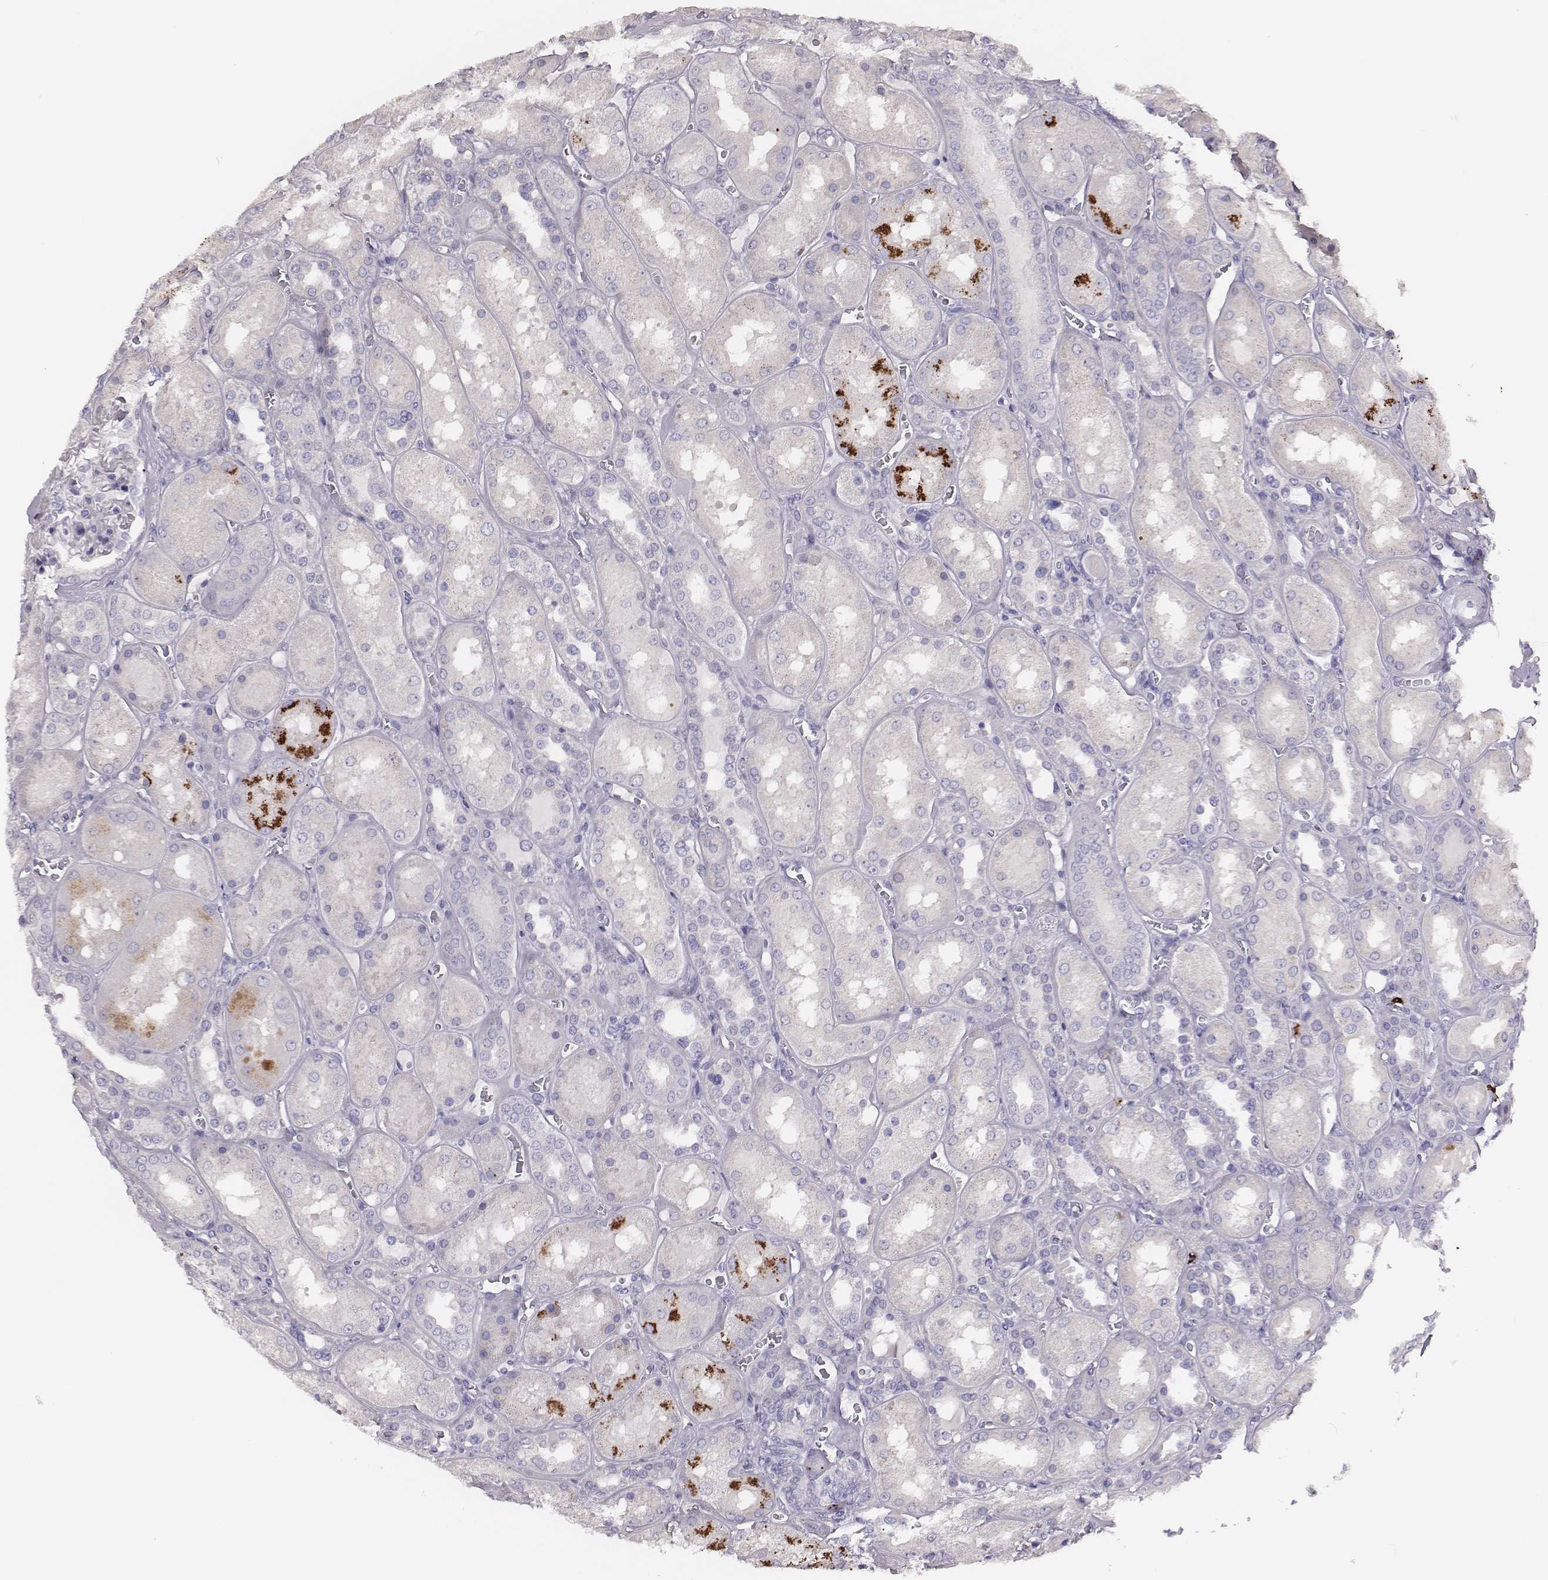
{"staining": {"intensity": "negative", "quantity": "none", "location": "none"}, "tissue": "kidney", "cell_type": "Cells in glomeruli", "image_type": "normal", "snomed": [{"axis": "morphology", "description": "Normal tissue, NOS"}, {"axis": "topography", "description": "Kidney"}], "caption": "A high-resolution histopathology image shows IHC staining of benign kidney, which displays no significant expression in cells in glomeruli. (DAB (3,3'-diaminobenzidine) immunohistochemistry with hematoxylin counter stain).", "gene": "P2RY10", "patient": {"sex": "male", "age": 73}}